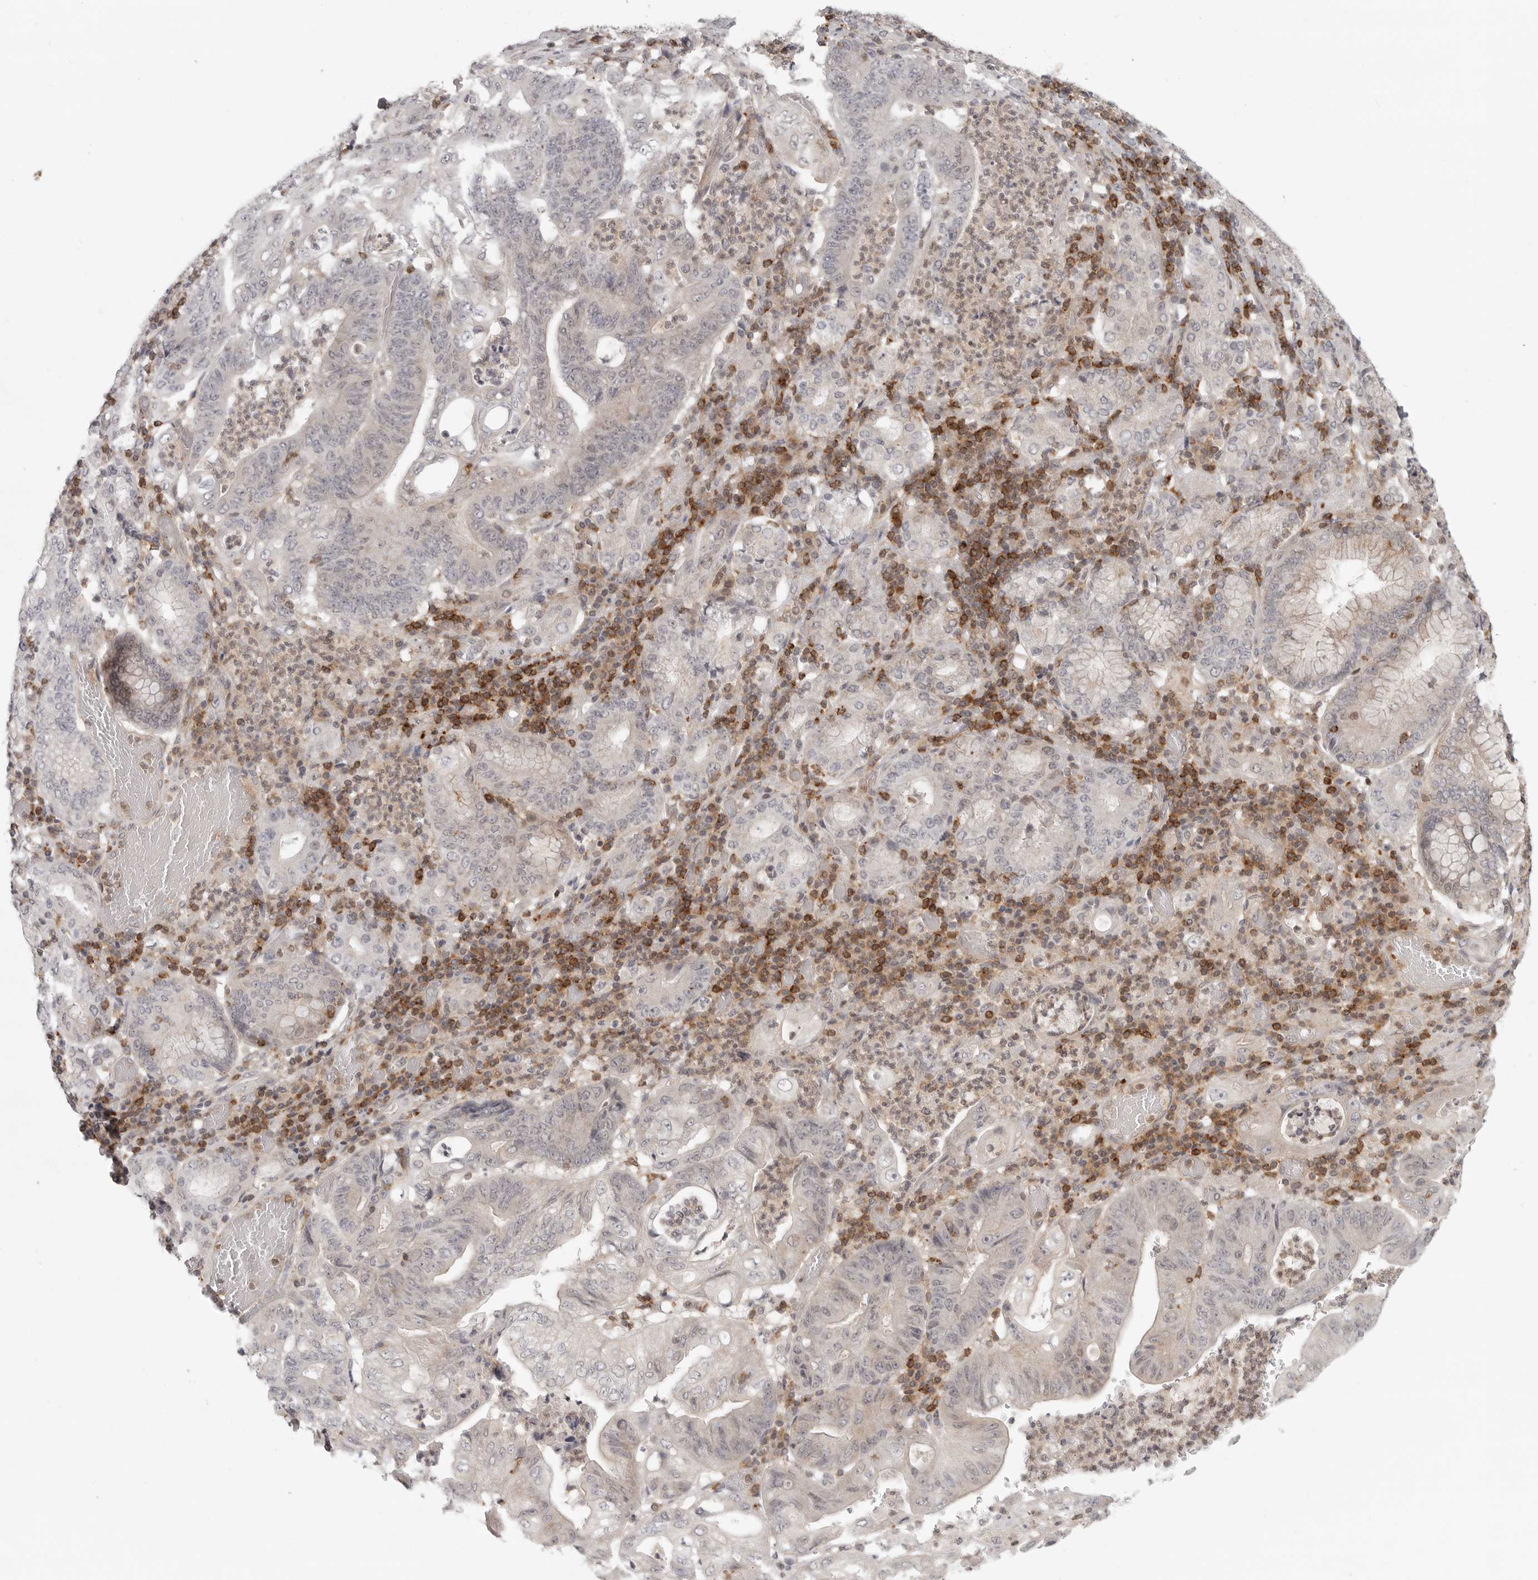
{"staining": {"intensity": "negative", "quantity": "none", "location": "none"}, "tissue": "stomach cancer", "cell_type": "Tumor cells", "image_type": "cancer", "snomed": [{"axis": "morphology", "description": "Adenocarcinoma, NOS"}, {"axis": "topography", "description": "Stomach"}], "caption": "Stomach cancer was stained to show a protein in brown. There is no significant positivity in tumor cells.", "gene": "SH3KBP1", "patient": {"sex": "female", "age": 73}}